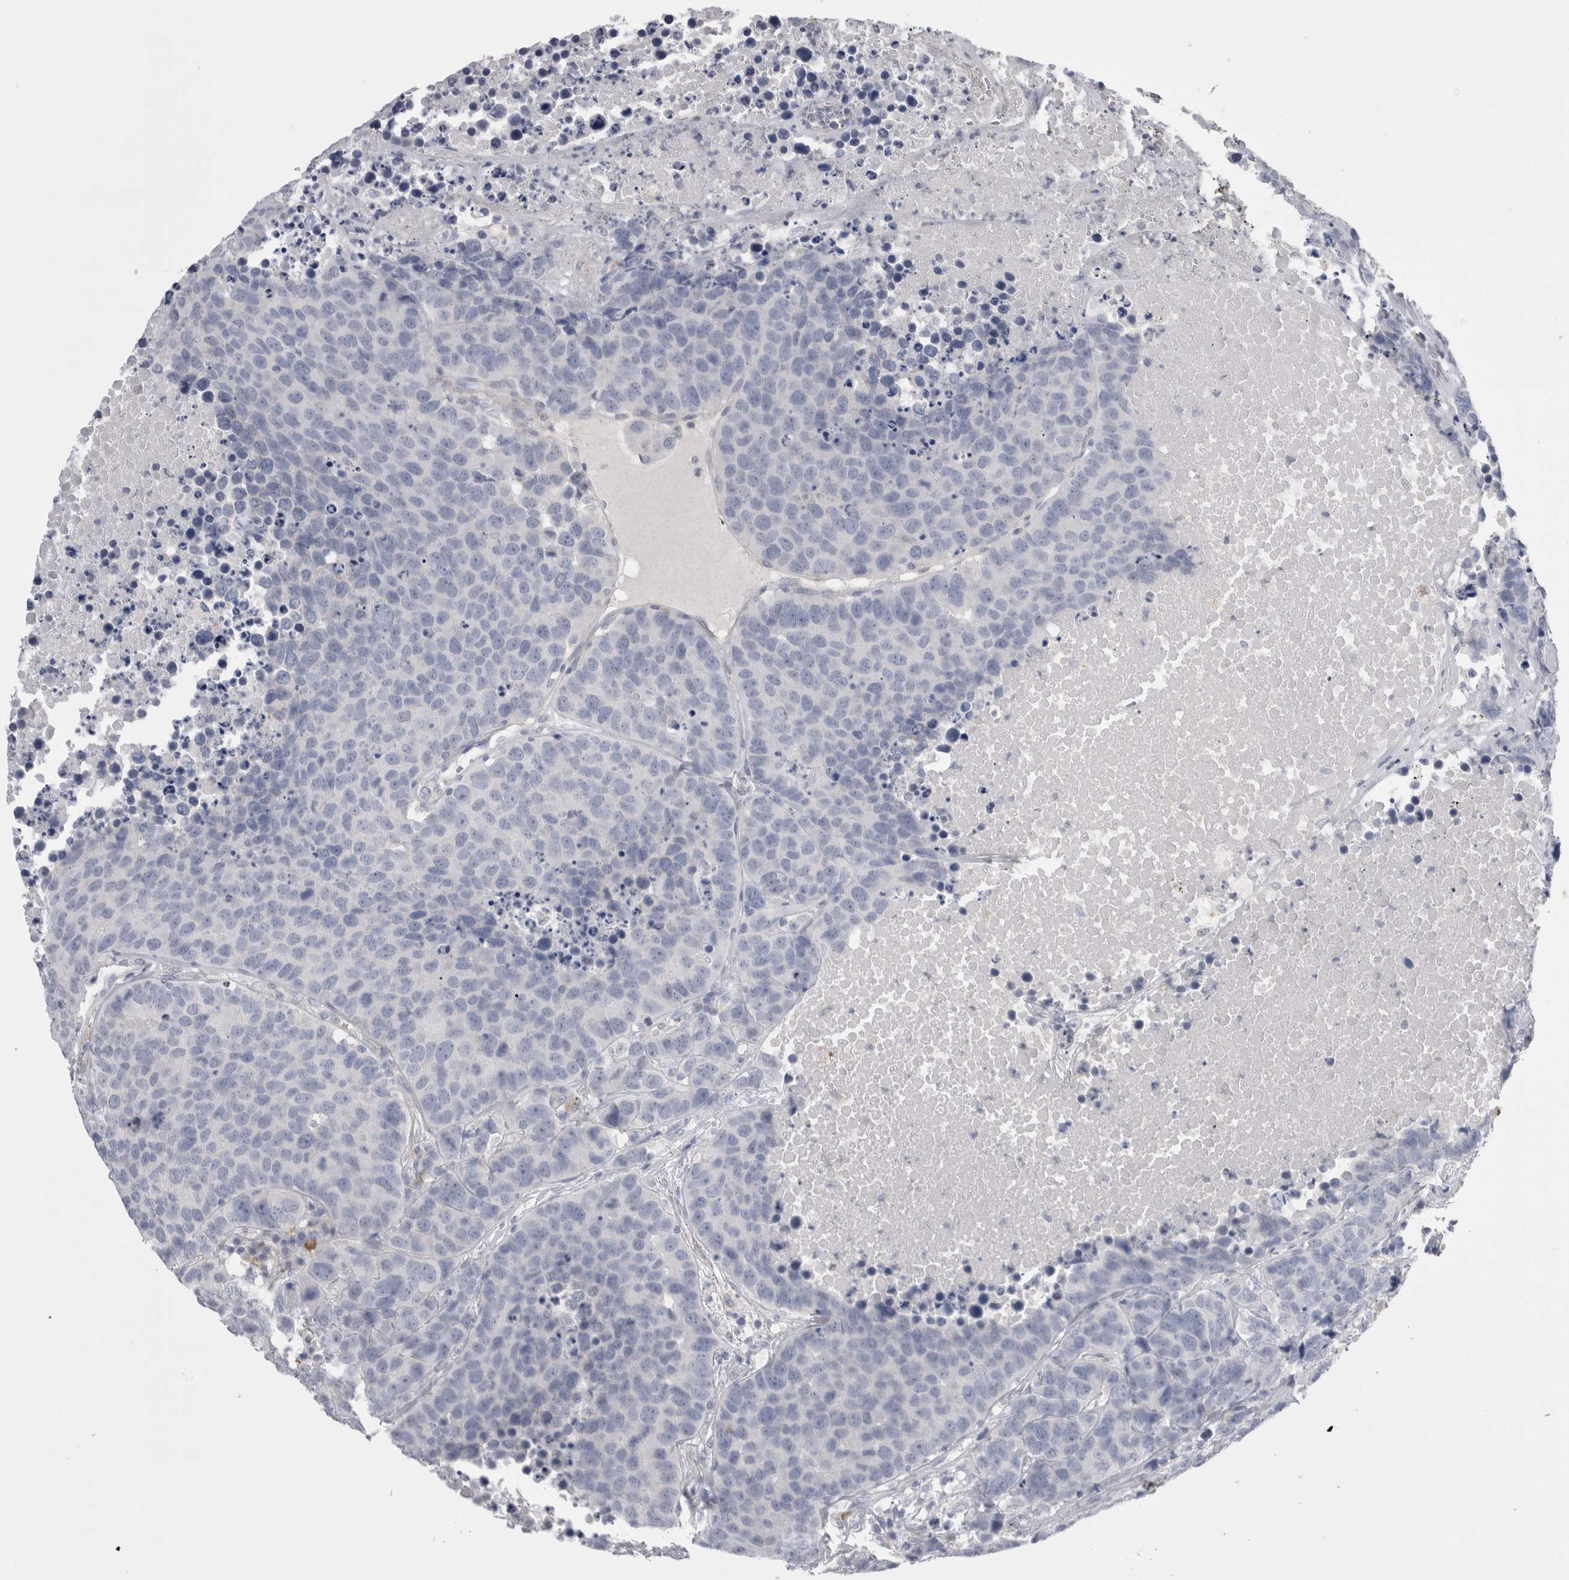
{"staining": {"intensity": "negative", "quantity": "none", "location": "none"}, "tissue": "carcinoid", "cell_type": "Tumor cells", "image_type": "cancer", "snomed": [{"axis": "morphology", "description": "Carcinoid, malignant, NOS"}, {"axis": "topography", "description": "Lung"}], "caption": "Immunohistochemistry image of neoplastic tissue: malignant carcinoid stained with DAB reveals no significant protein staining in tumor cells.", "gene": "EPDR1", "patient": {"sex": "male", "age": 60}}